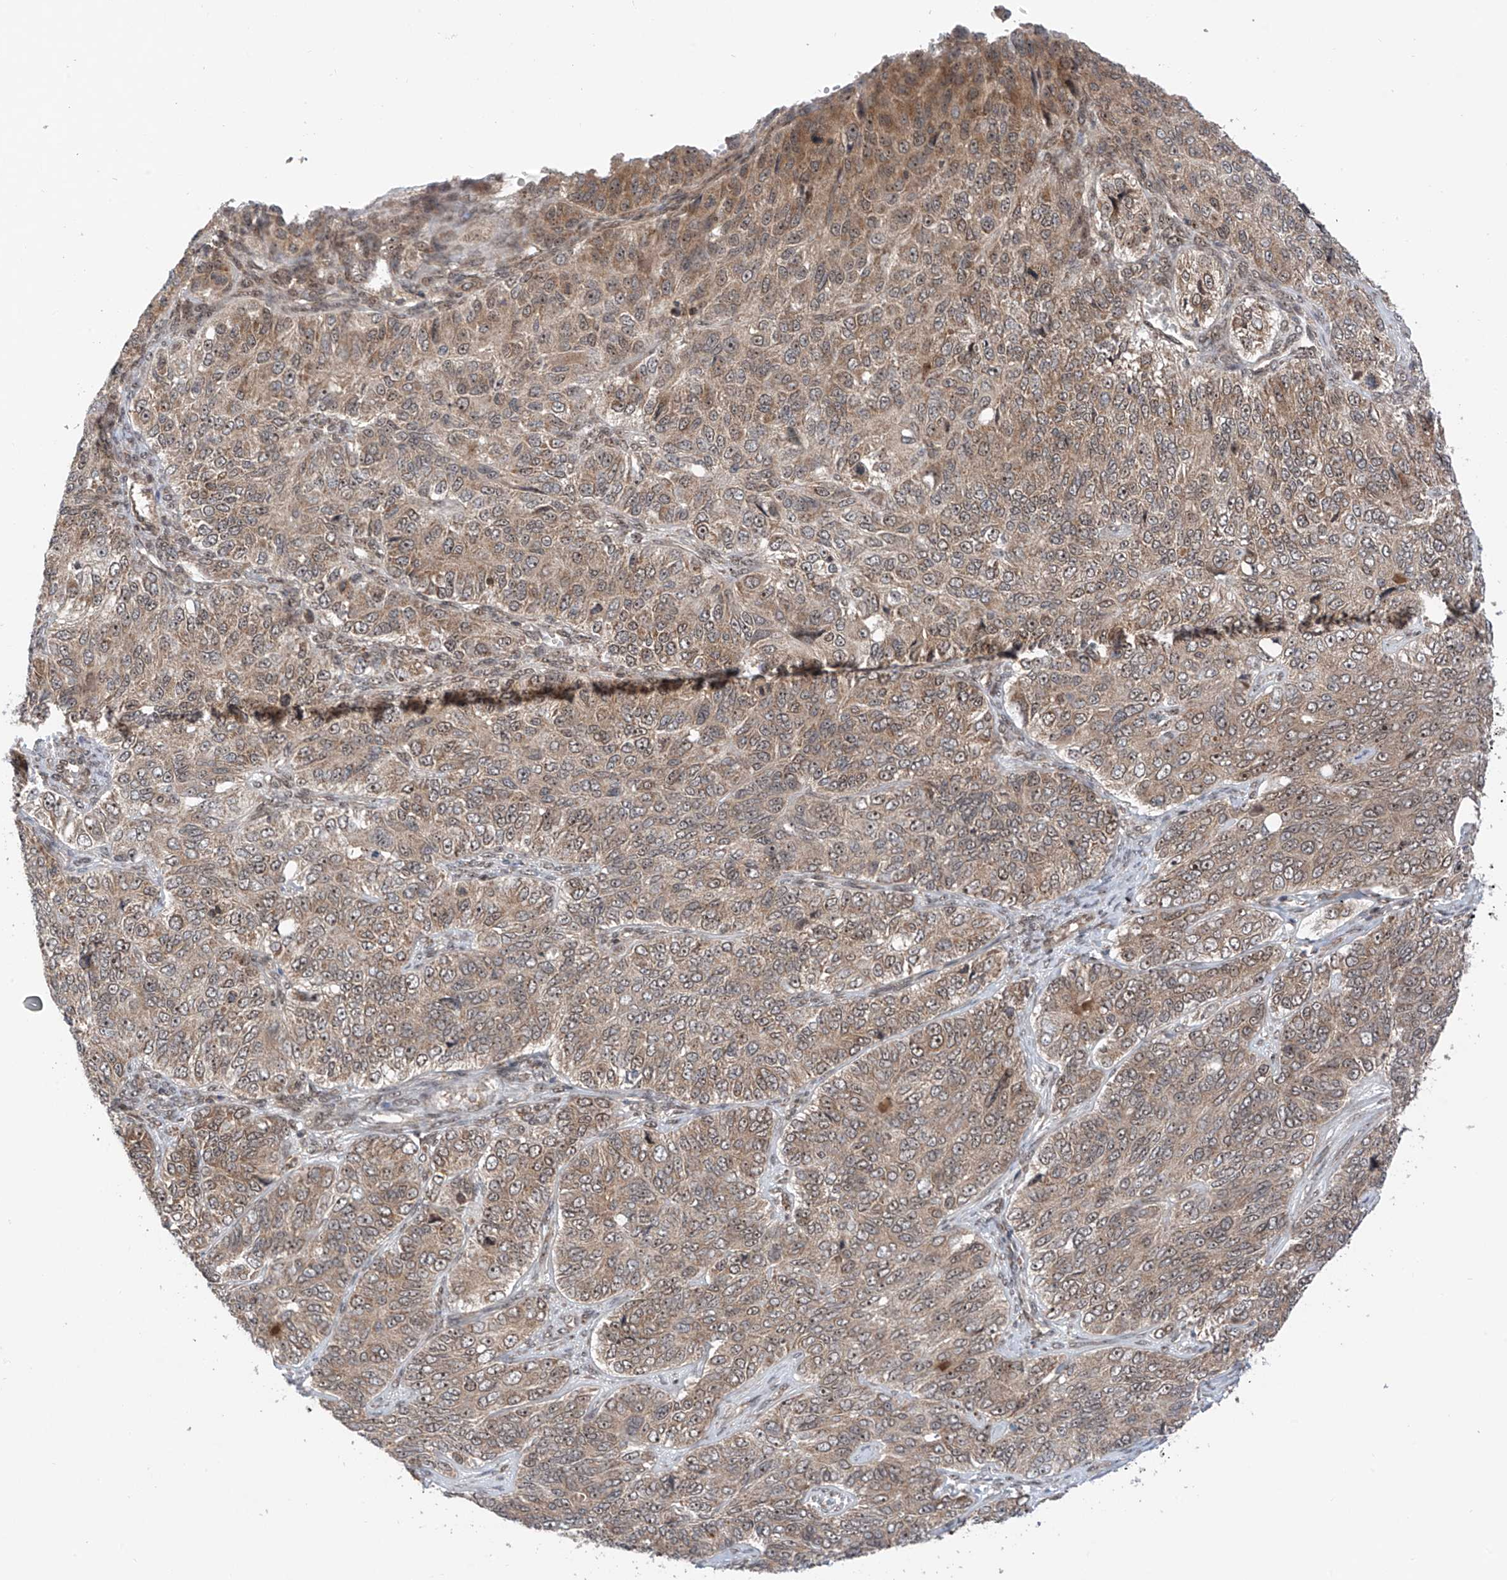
{"staining": {"intensity": "weak", "quantity": ">75%", "location": "cytoplasmic/membranous,nuclear"}, "tissue": "ovarian cancer", "cell_type": "Tumor cells", "image_type": "cancer", "snomed": [{"axis": "morphology", "description": "Carcinoma, endometroid"}, {"axis": "topography", "description": "Ovary"}], "caption": "Protein expression analysis of ovarian endometroid carcinoma shows weak cytoplasmic/membranous and nuclear expression in approximately >75% of tumor cells. The staining was performed using DAB, with brown indicating positive protein expression. Nuclei are stained blue with hematoxylin.", "gene": "C1orf131", "patient": {"sex": "female", "age": 51}}